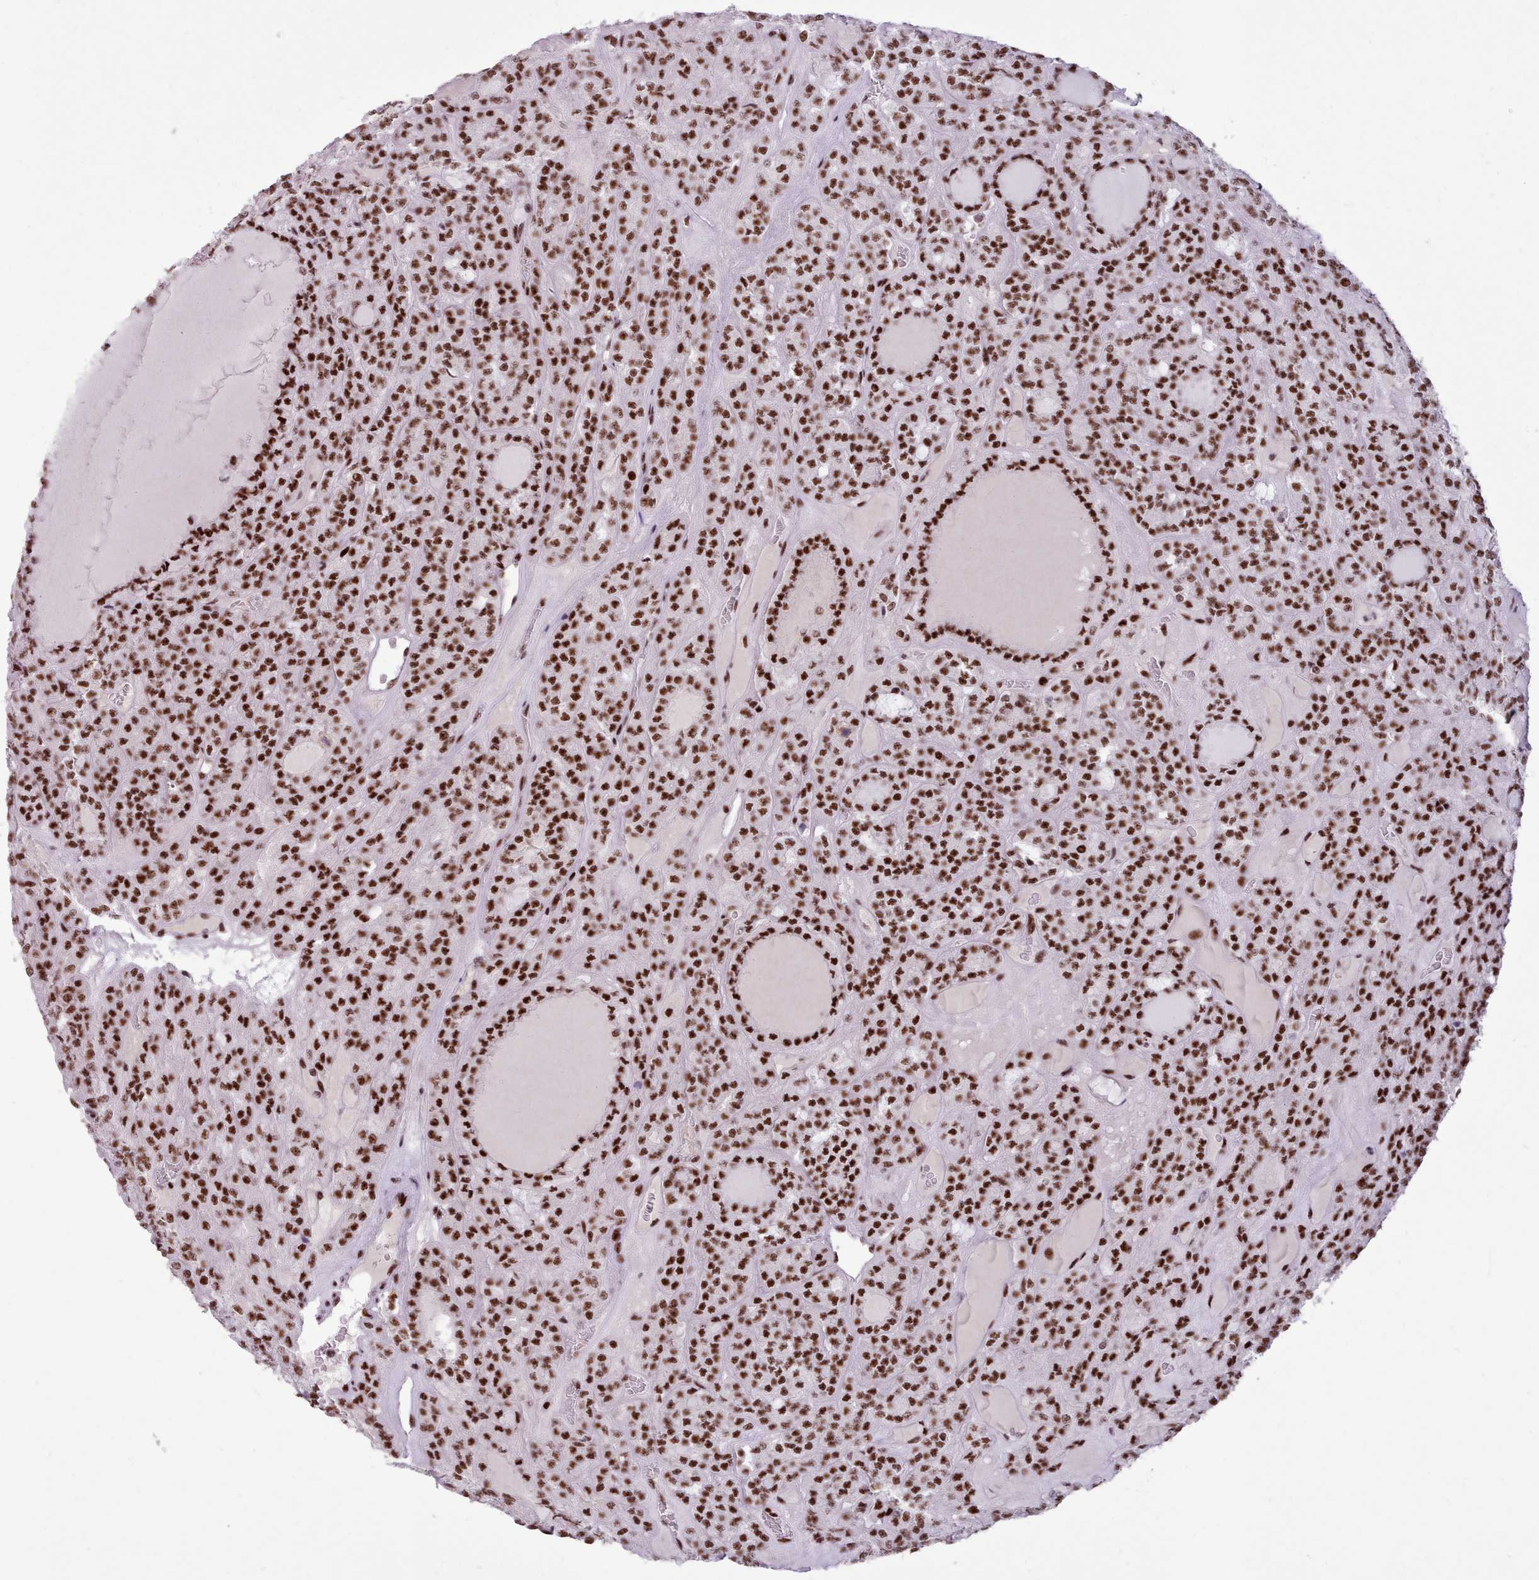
{"staining": {"intensity": "strong", "quantity": ">75%", "location": "nuclear"}, "tissue": "thyroid cancer", "cell_type": "Tumor cells", "image_type": "cancer", "snomed": [{"axis": "morphology", "description": "Follicular adenoma carcinoma, NOS"}, {"axis": "topography", "description": "Thyroid gland"}], "caption": "Approximately >75% of tumor cells in follicular adenoma carcinoma (thyroid) demonstrate strong nuclear protein staining as visualized by brown immunohistochemical staining.", "gene": "TMEM35B", "patient": {"sex": "female", "age": 63}}